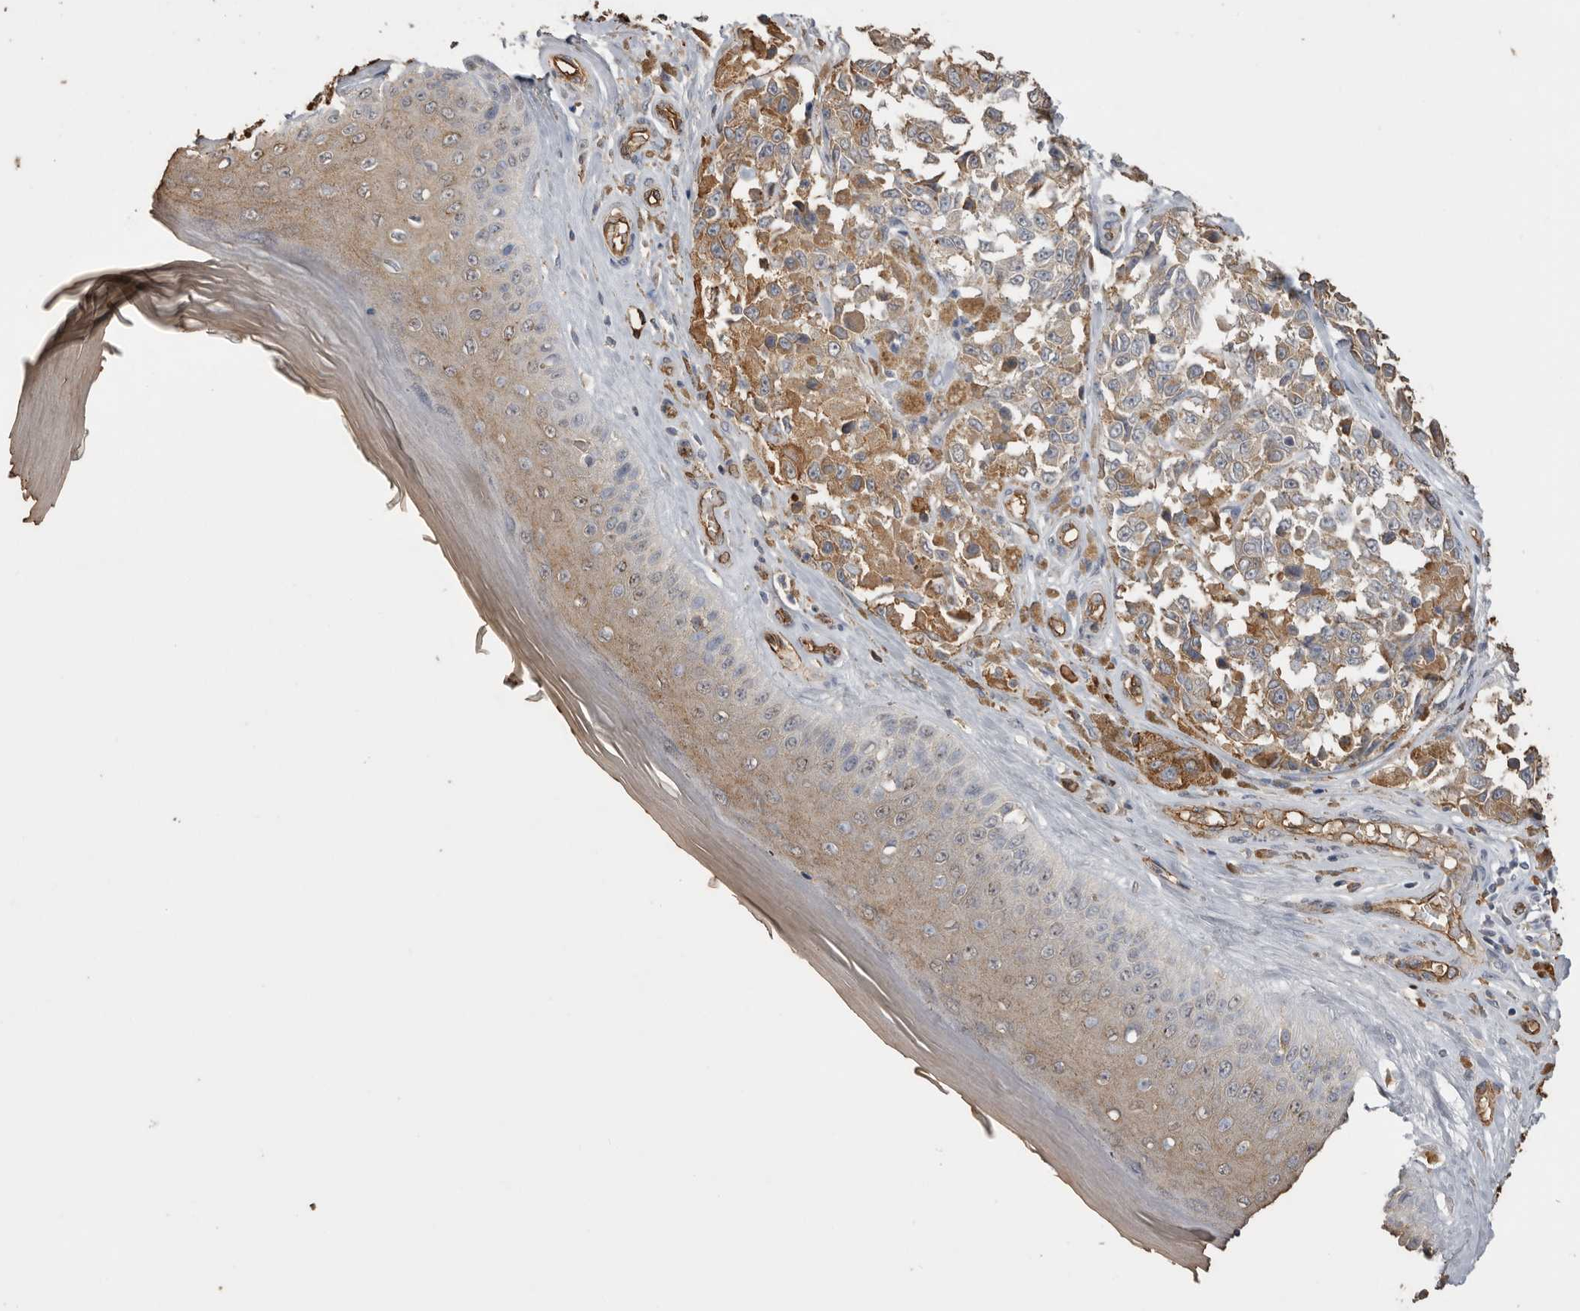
{"staining": {"intensity": "weak", "quantity": ">75%", "location": "cytoplasmic/membranous"}, "tissue": "melanoma", "cell_type": "Tumor cells", "image_type": "cancer", "snomed": [{"axis": "morphology", "description": "Malignant melanoma, NOS"}, {"axis": "topography", "description": "Skin"}], "caption": "IHC histopathology image of human malignant melanoma stained for a protein (brown), which demonstrates low levels of weak cytoplasmic/membranous positivity in approximately >75% of tumor cells.", "gene": "IL27", "patient": {"sex": "female", "age": 64}}